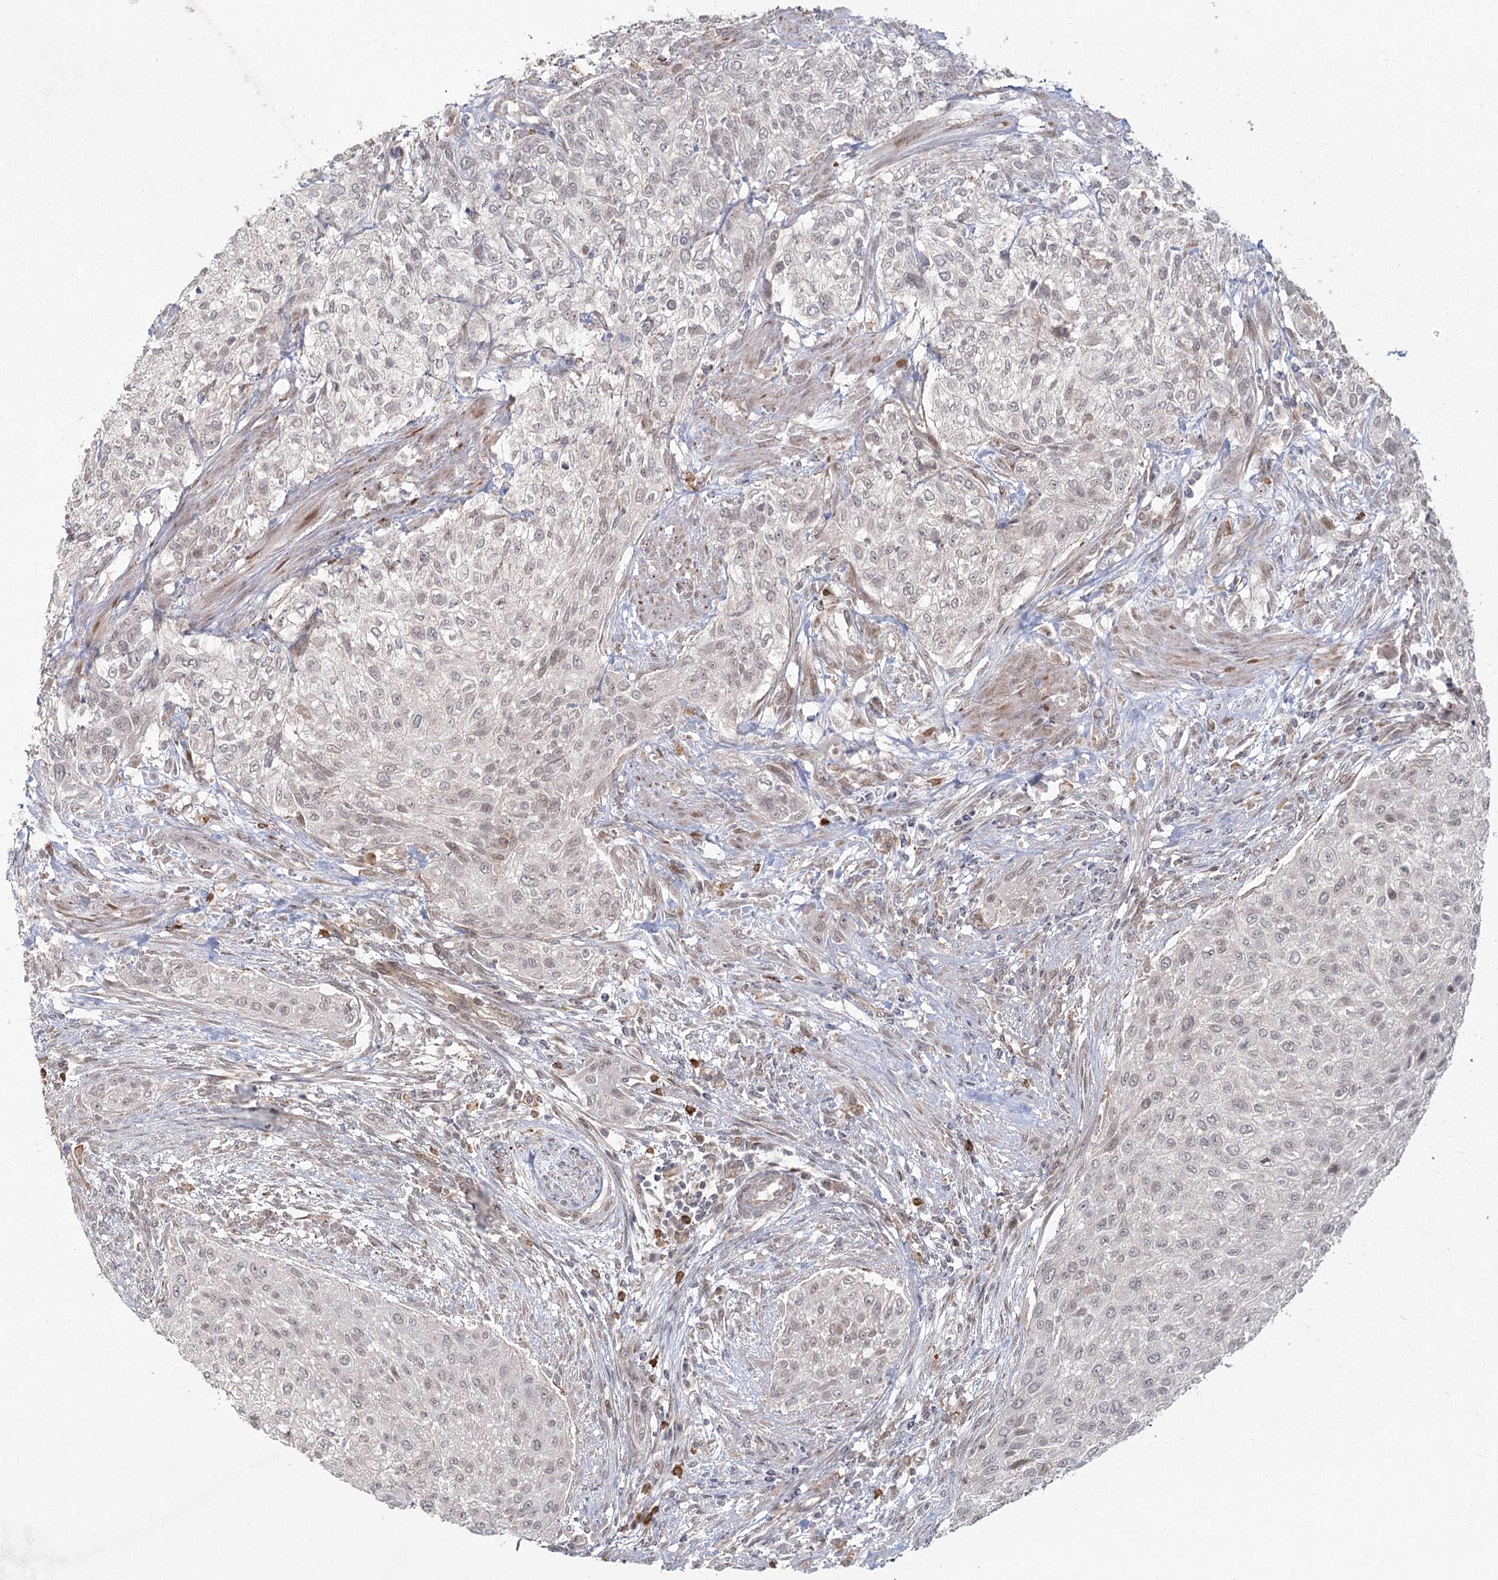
{"staining": {"intensity": "weak", "quantity": "<25%", "location": "nuclear"}, "tissue": "urothelial cancer", "cell_type": "Tumor cells", "image_type": "cancer", "snomed": [{"axis": "morphology", "description": "Urothelial carcinoma, High grade"}, {"axis": "topography", "description": "Urinary bladder"}], "caption": "This is an immunohistochemistry (IHC) image of urothelial cancer. There is no staining in tumor cells.", "gene": "AP2M1", "patient": {"sex": "male", "age": 35}}